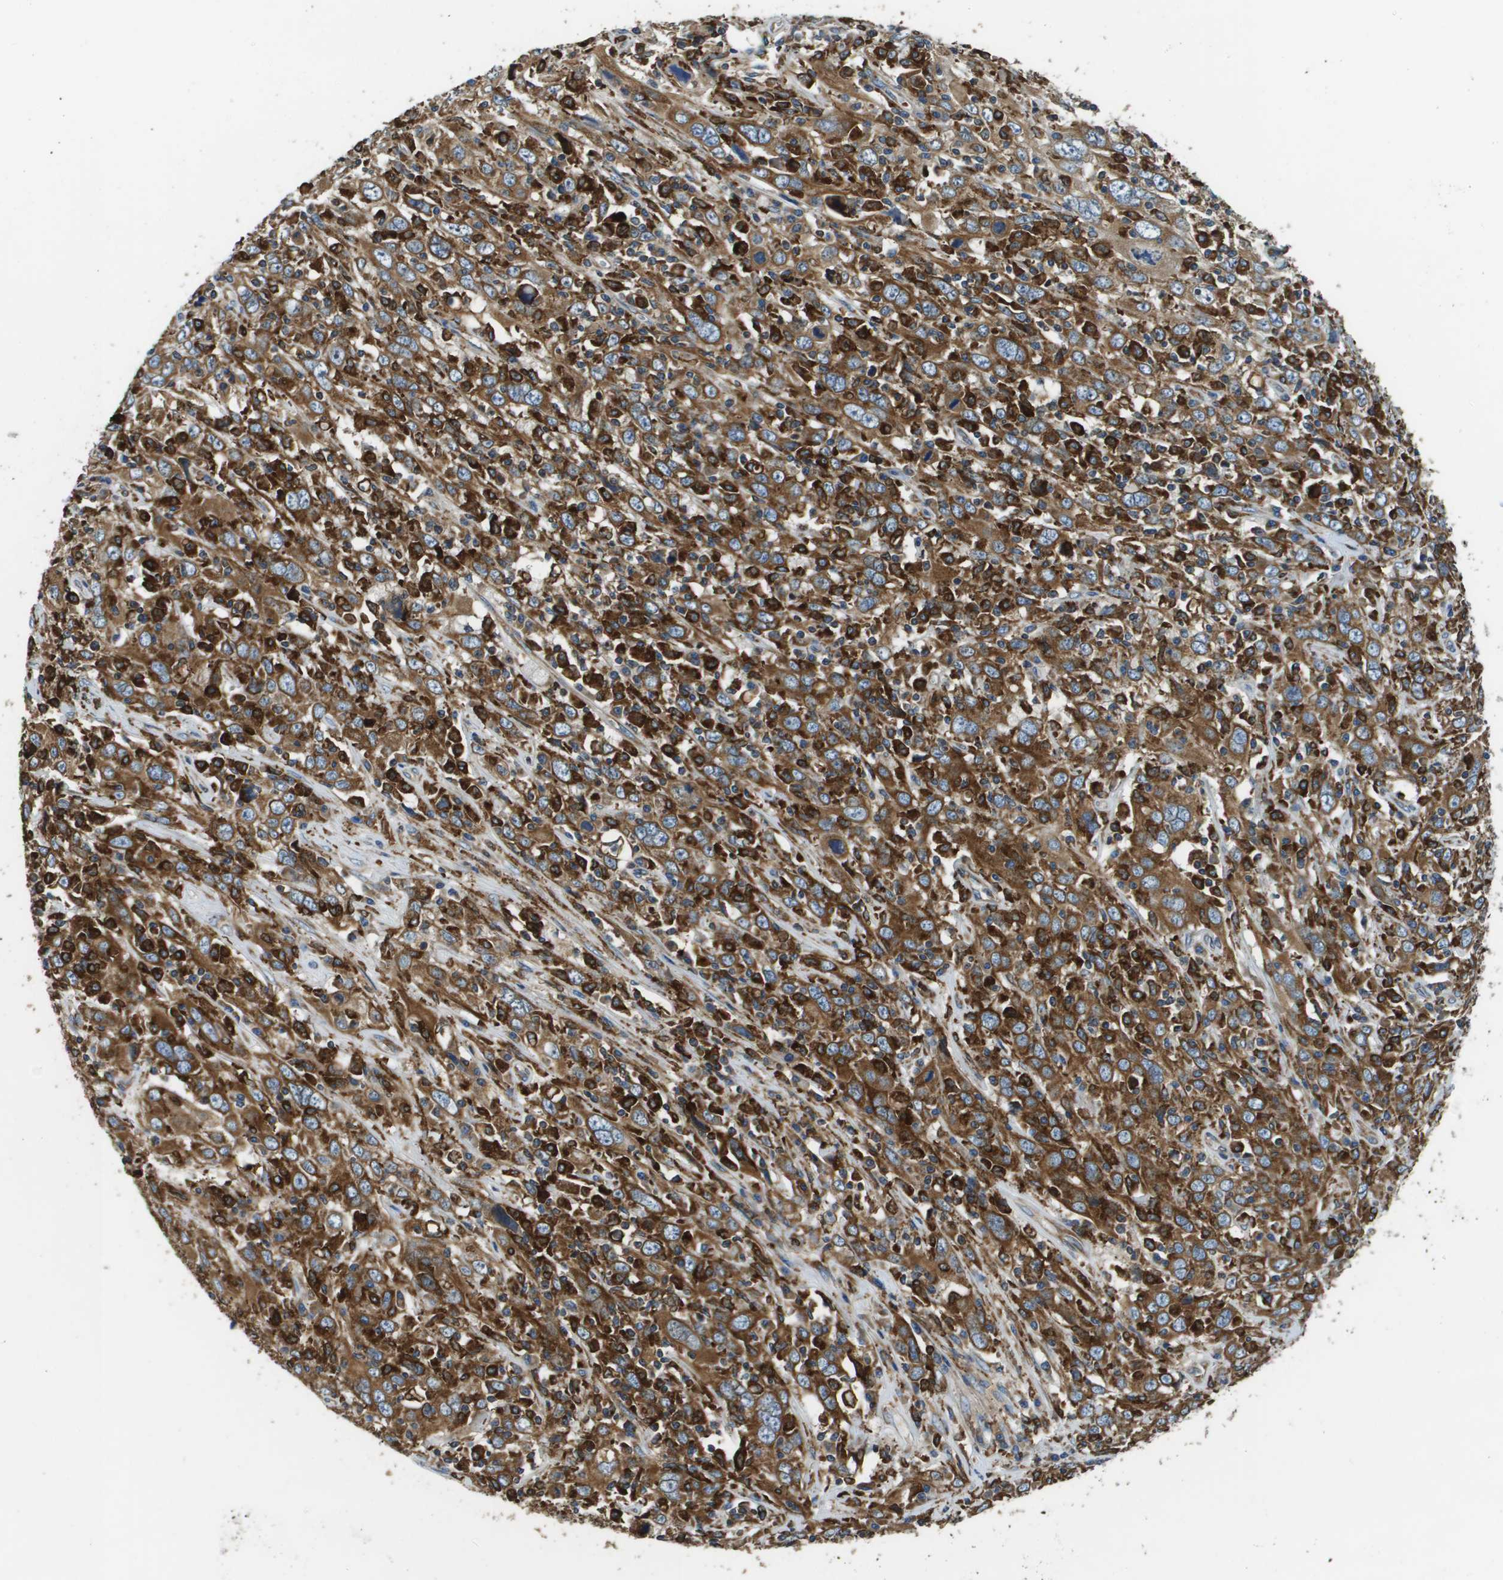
{"staining": {"intensity": "strong", "quantity": ">75%", "location": "cytoplasmic/membranous"}, "tissue": "cervical cancer", "cell_type": "Tumor cells", "image_type": "cancer", "snomed": [{"axis": "morphology", "description": "Squamous cell carcinoma, NOS"}, {"axis": "topography", "description": "Cervix"}], "caption": "Human cervical squamous cell carcinoma stained with a protein marker displays strong staining in tumor cells.", "gene": "CNPY3", "patient": {"sex": "female", "age": 46}}